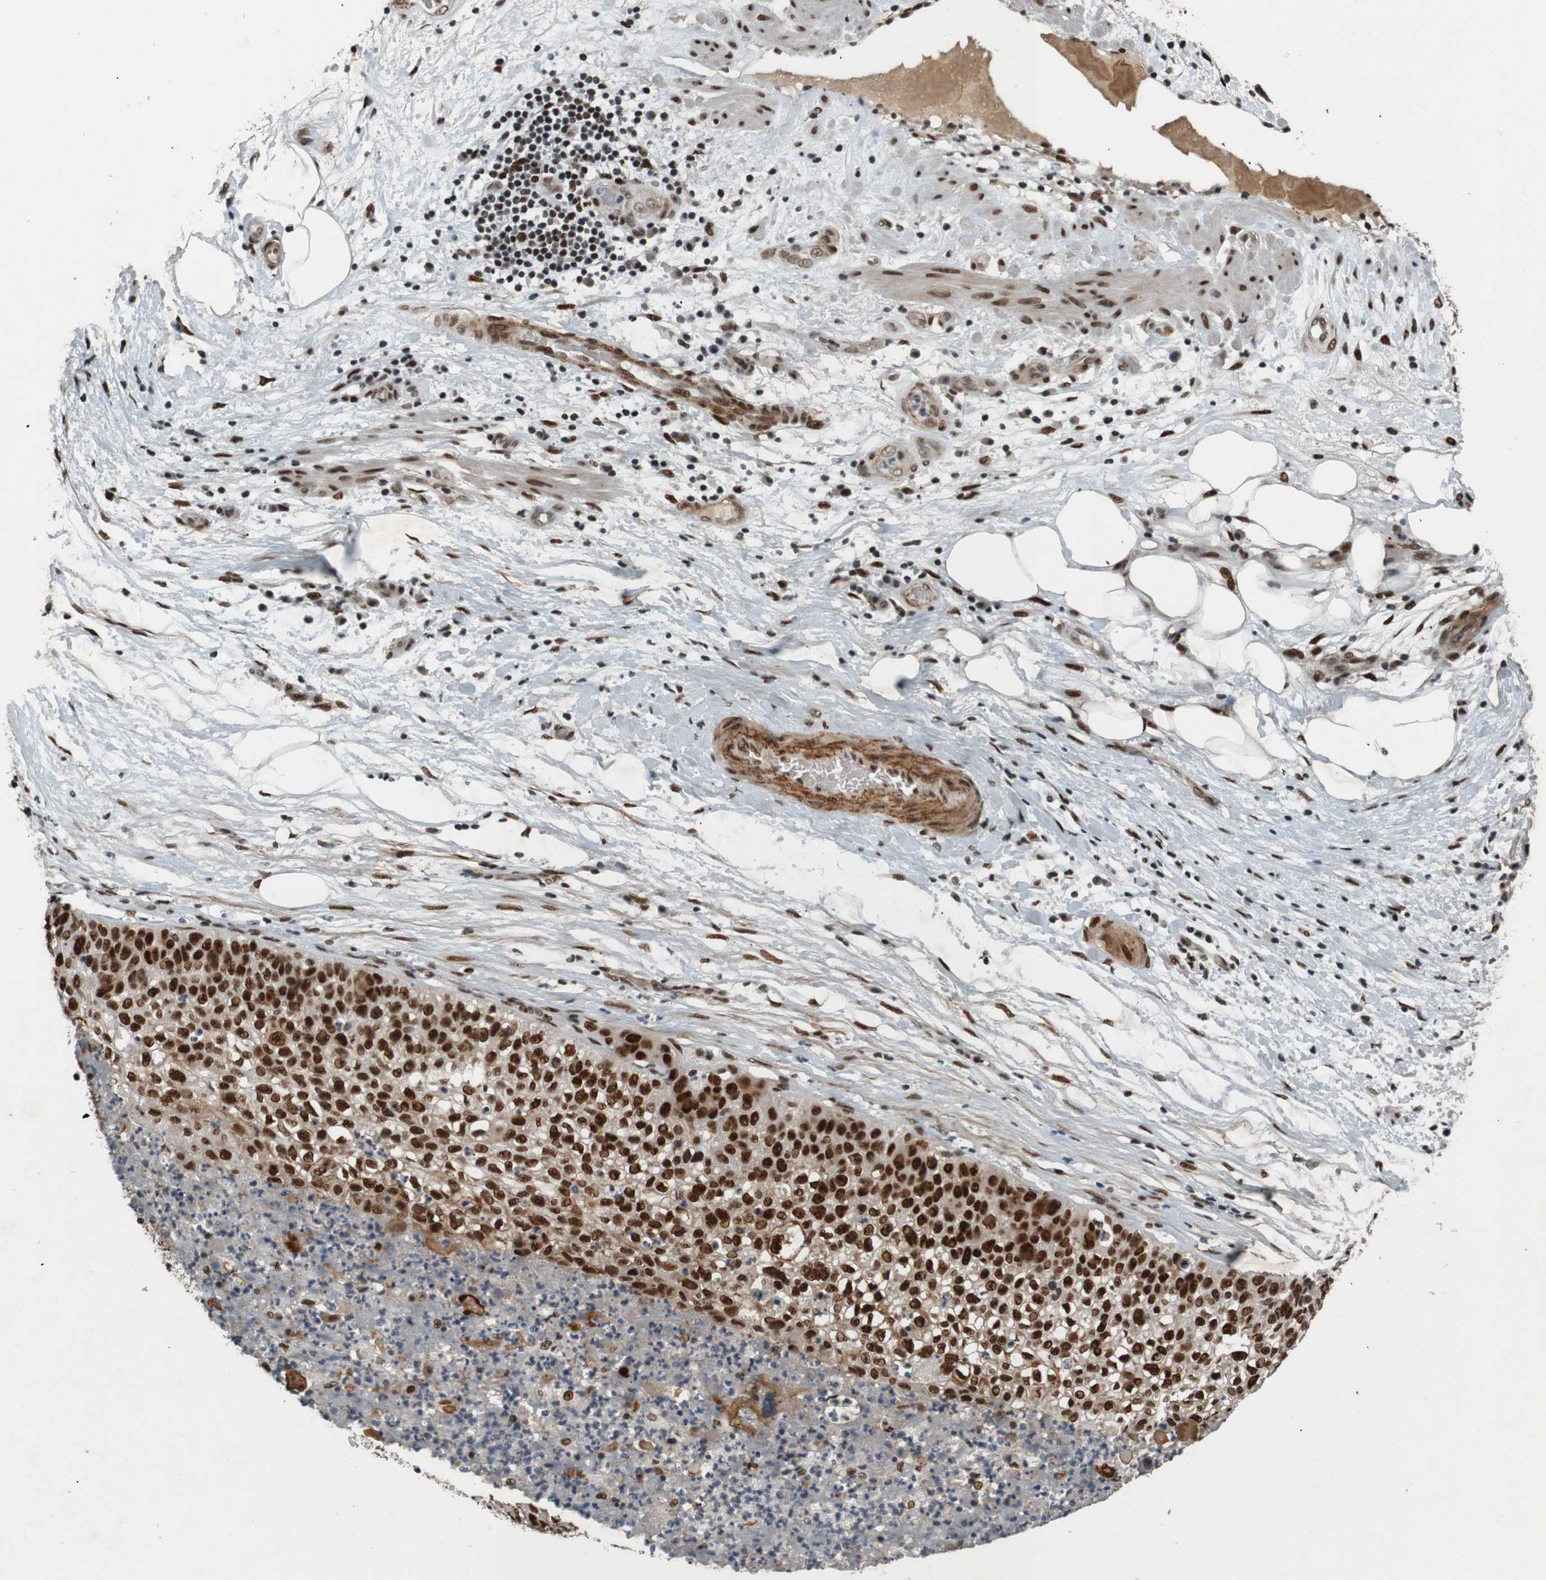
{"staining": {"intensity": "strong", "quantity": ">75%", "location": "cytoplasmic/membranous,nuclear"}, "tissue": "lung cancer", "cell_type": "Tumor cells", "image_type": "cancer", "snomed": [{"axis": "morphology", "description": "Inflammation, NOS"}, {"axis": "morphology", "description": "Squamous cell carcinoma, NOS"}, {"axis": "topography", "description": "Lymph node"}, {"axis": "topography", "description": "Soft tissue"}, {"axis": "topography", "description": "Lung"}], "caption": "A brown stain shows strong cytoplasmic/membranous and nuclear positivity of a protein in human lung cancer (squamous cell carcinoma) tumor cells.", "gene": "HEXIM1", "patient": {"sex": "male", "age": 66}}